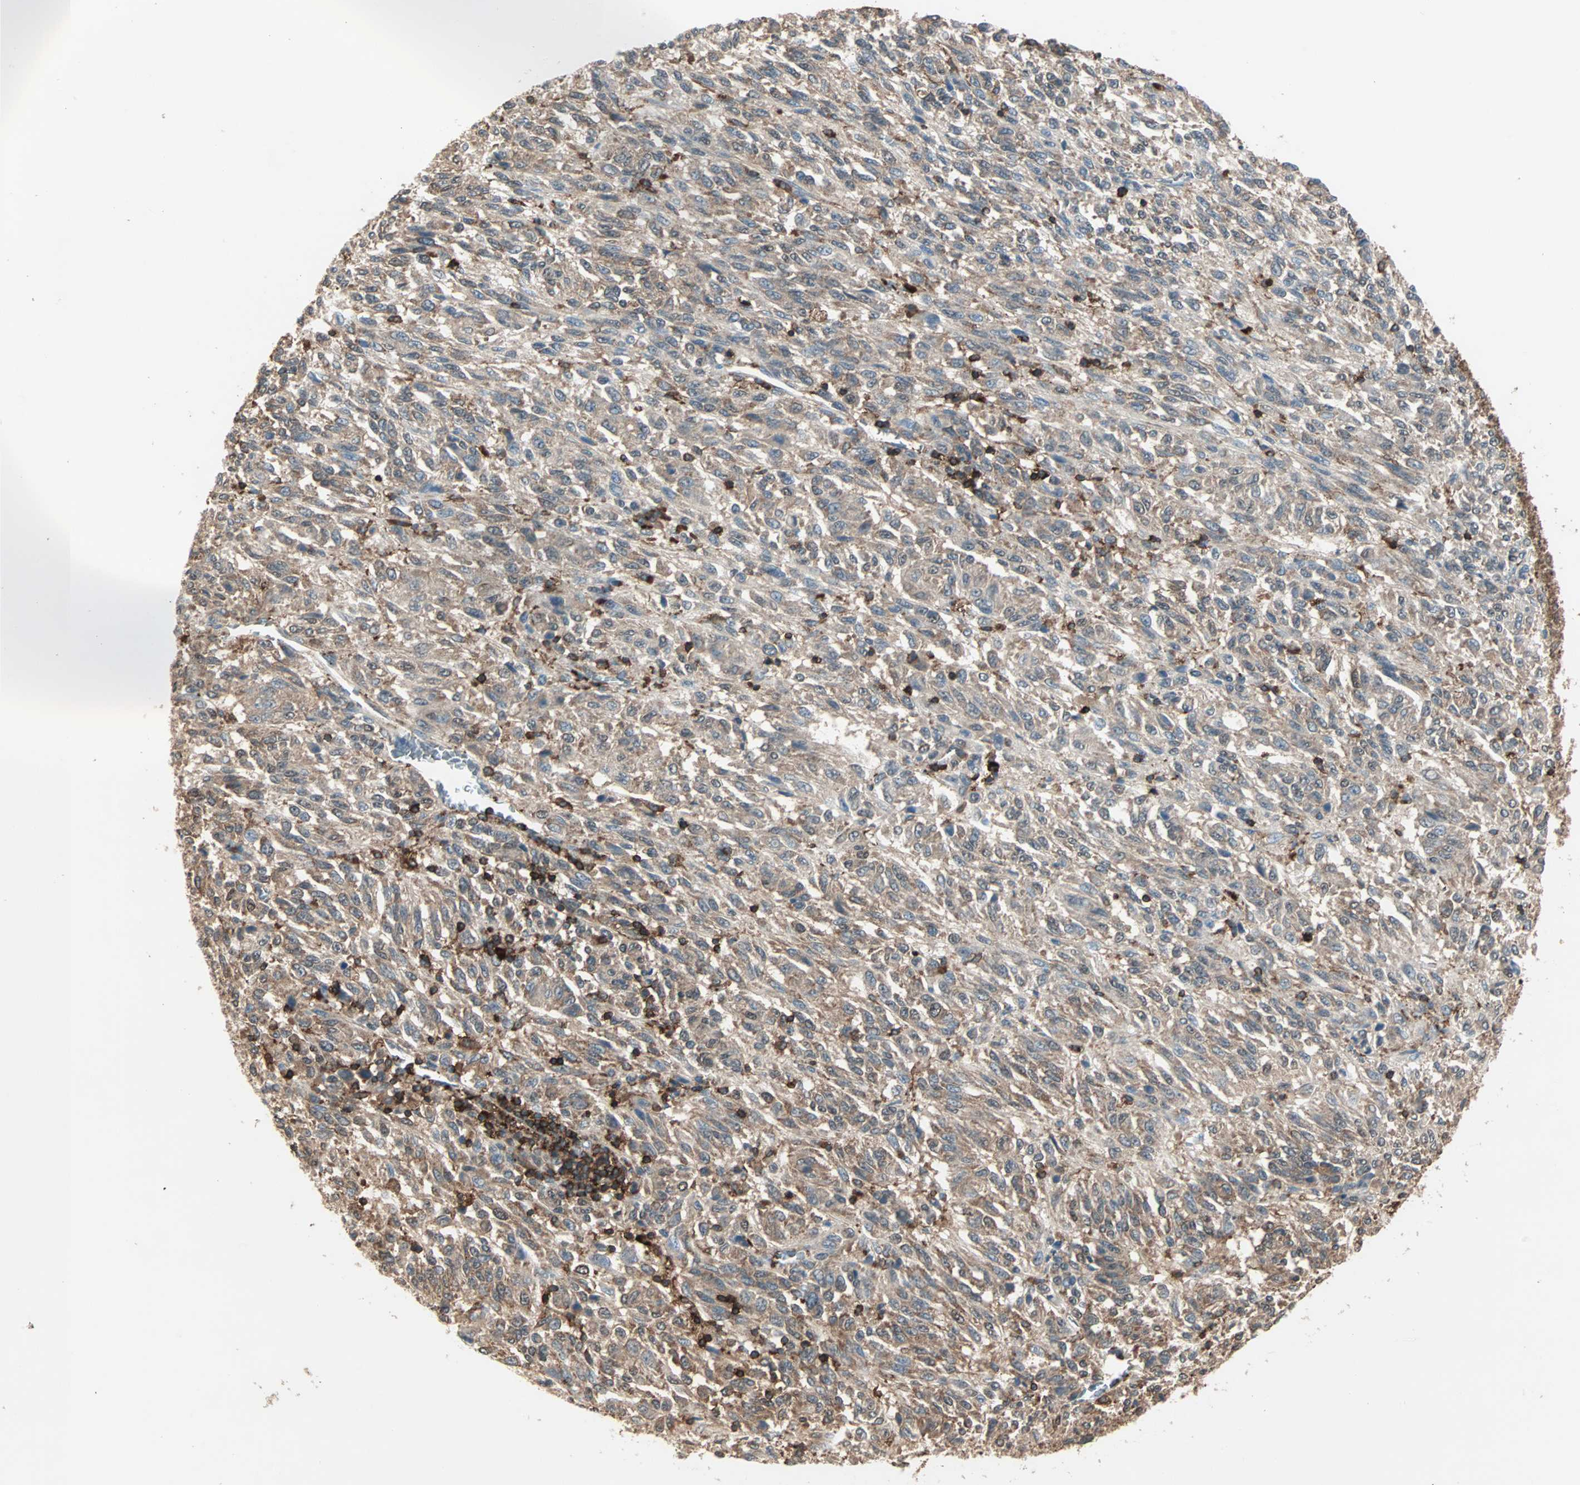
{"staining": {"intensity": "weak", "quantity": "25%-75%", "location": "cytoplasmic/membranous"}, "tissue": "melanoma", "cell_type": "Tumor cells", "image_type": "cancer", "snomed": [{"axis": "morphology", "description": "Malignant melanoma, Metastatic site"}, {"axis": "topography", "description": "Lung"}], "caption": "Protein expression by IHC displays weak cytoplasmic/membranous staining in approximately 25%-75% of tumor cells in malignant melanoma (metastatic site).", "gene": "MMP3", "patient": {"sex": "male", "age": 64}}